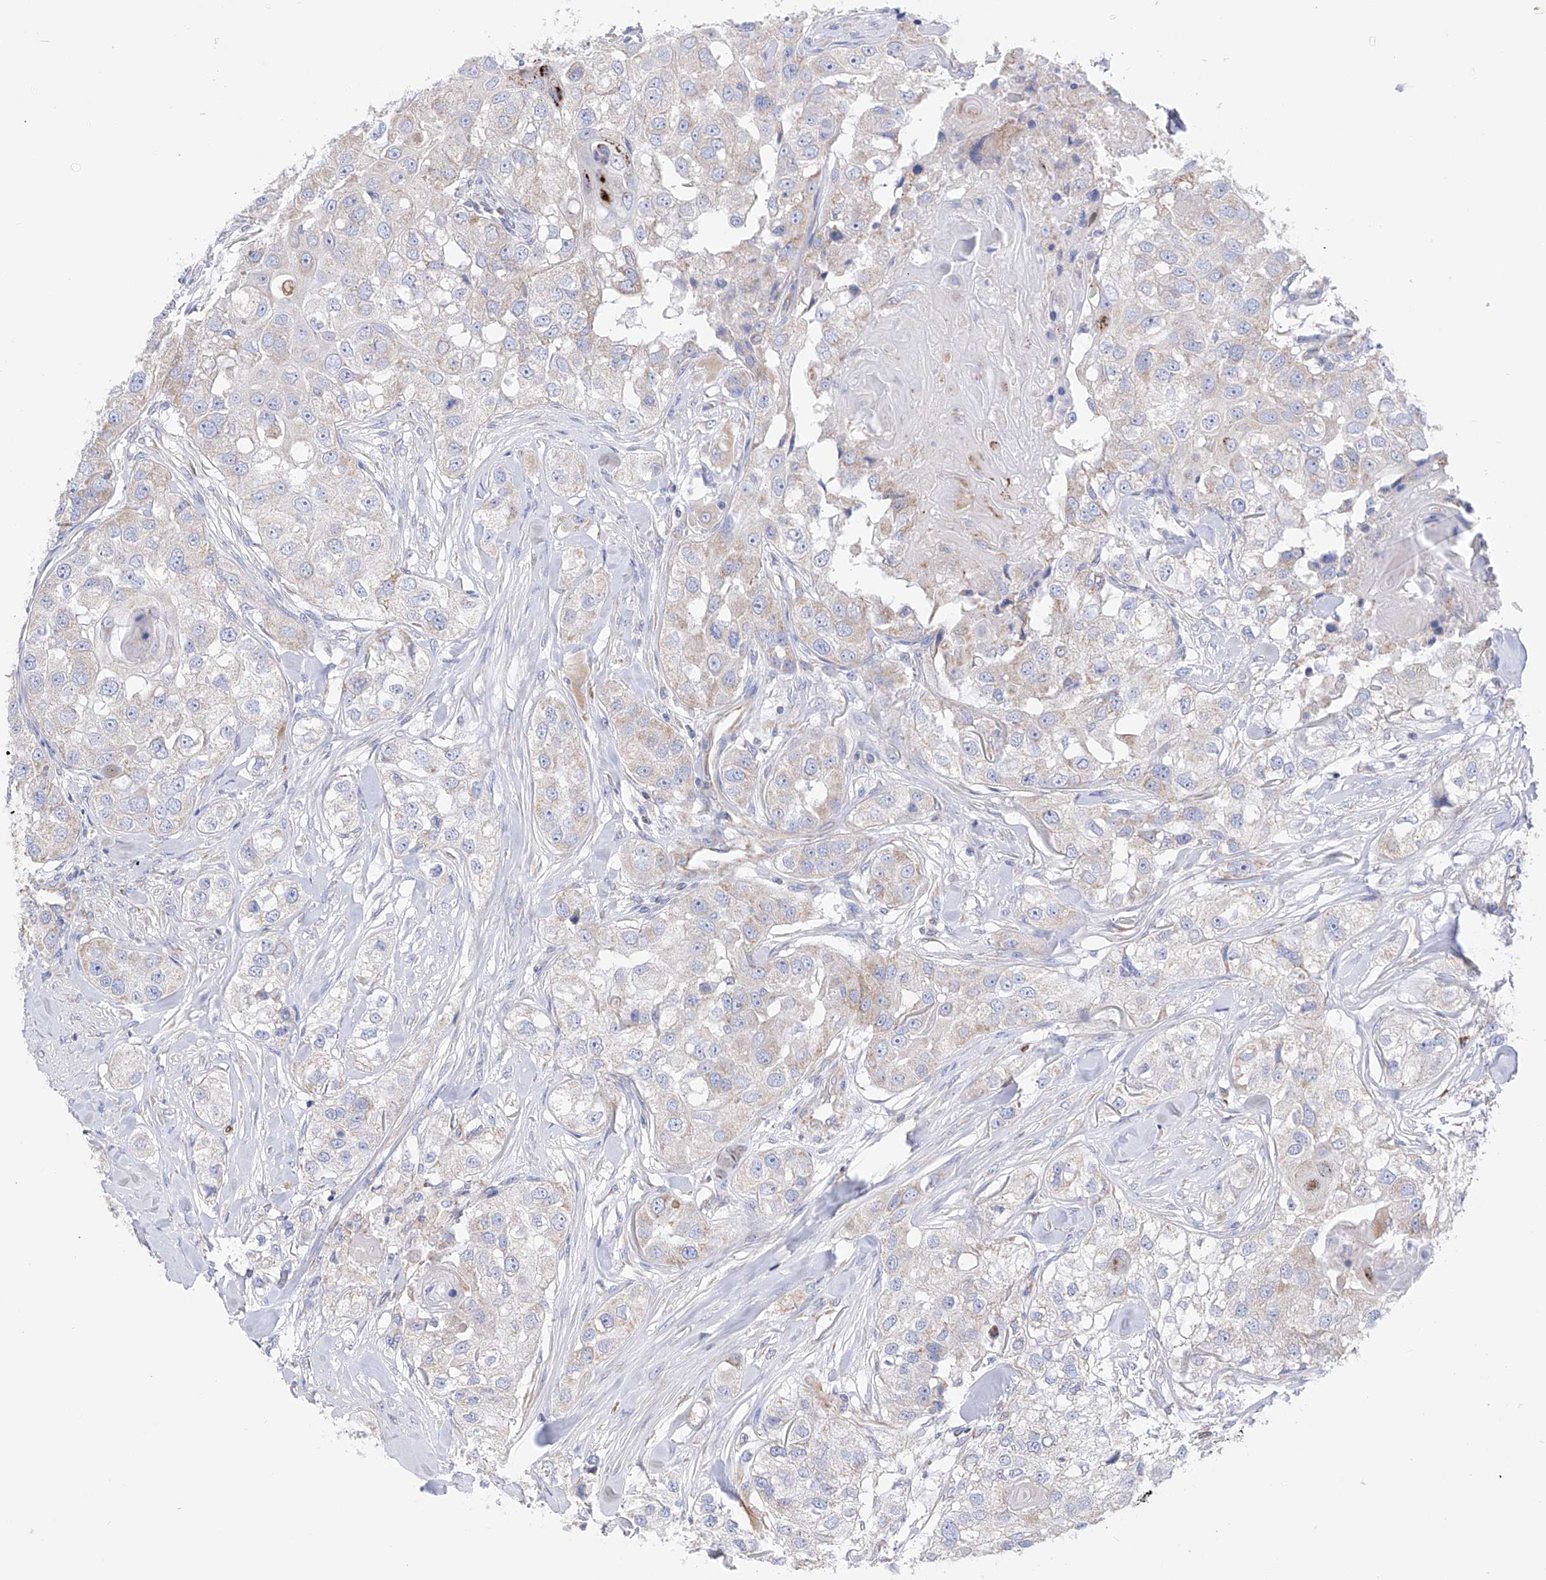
{"staining": {"intensity": "weak", "quantity": "<25%", "location": "cytoplasmic/membranous"}, "tissue": "head and neck cancer", "cell_type": "Tumor cells", "image_type": "cancer", "snomed": [{"axis": "morphology", "description": "Normal tissue, NOS"}, {"axis": "morphology", "description": "Squamous cell carcinoma, NOS"}, {"axis": "topography", "description": "Skeletal muscle"}, {"axis": "topography", "description": "Head-Neck"}], "caption": "IHC image of neoplastic tissue: head and neck squamous cell carcinoma stained with DAB exhibits no significant protein positivity in tumor cells.", "gene": "FLG", "patient": {"sex": "male", "age": 51}}